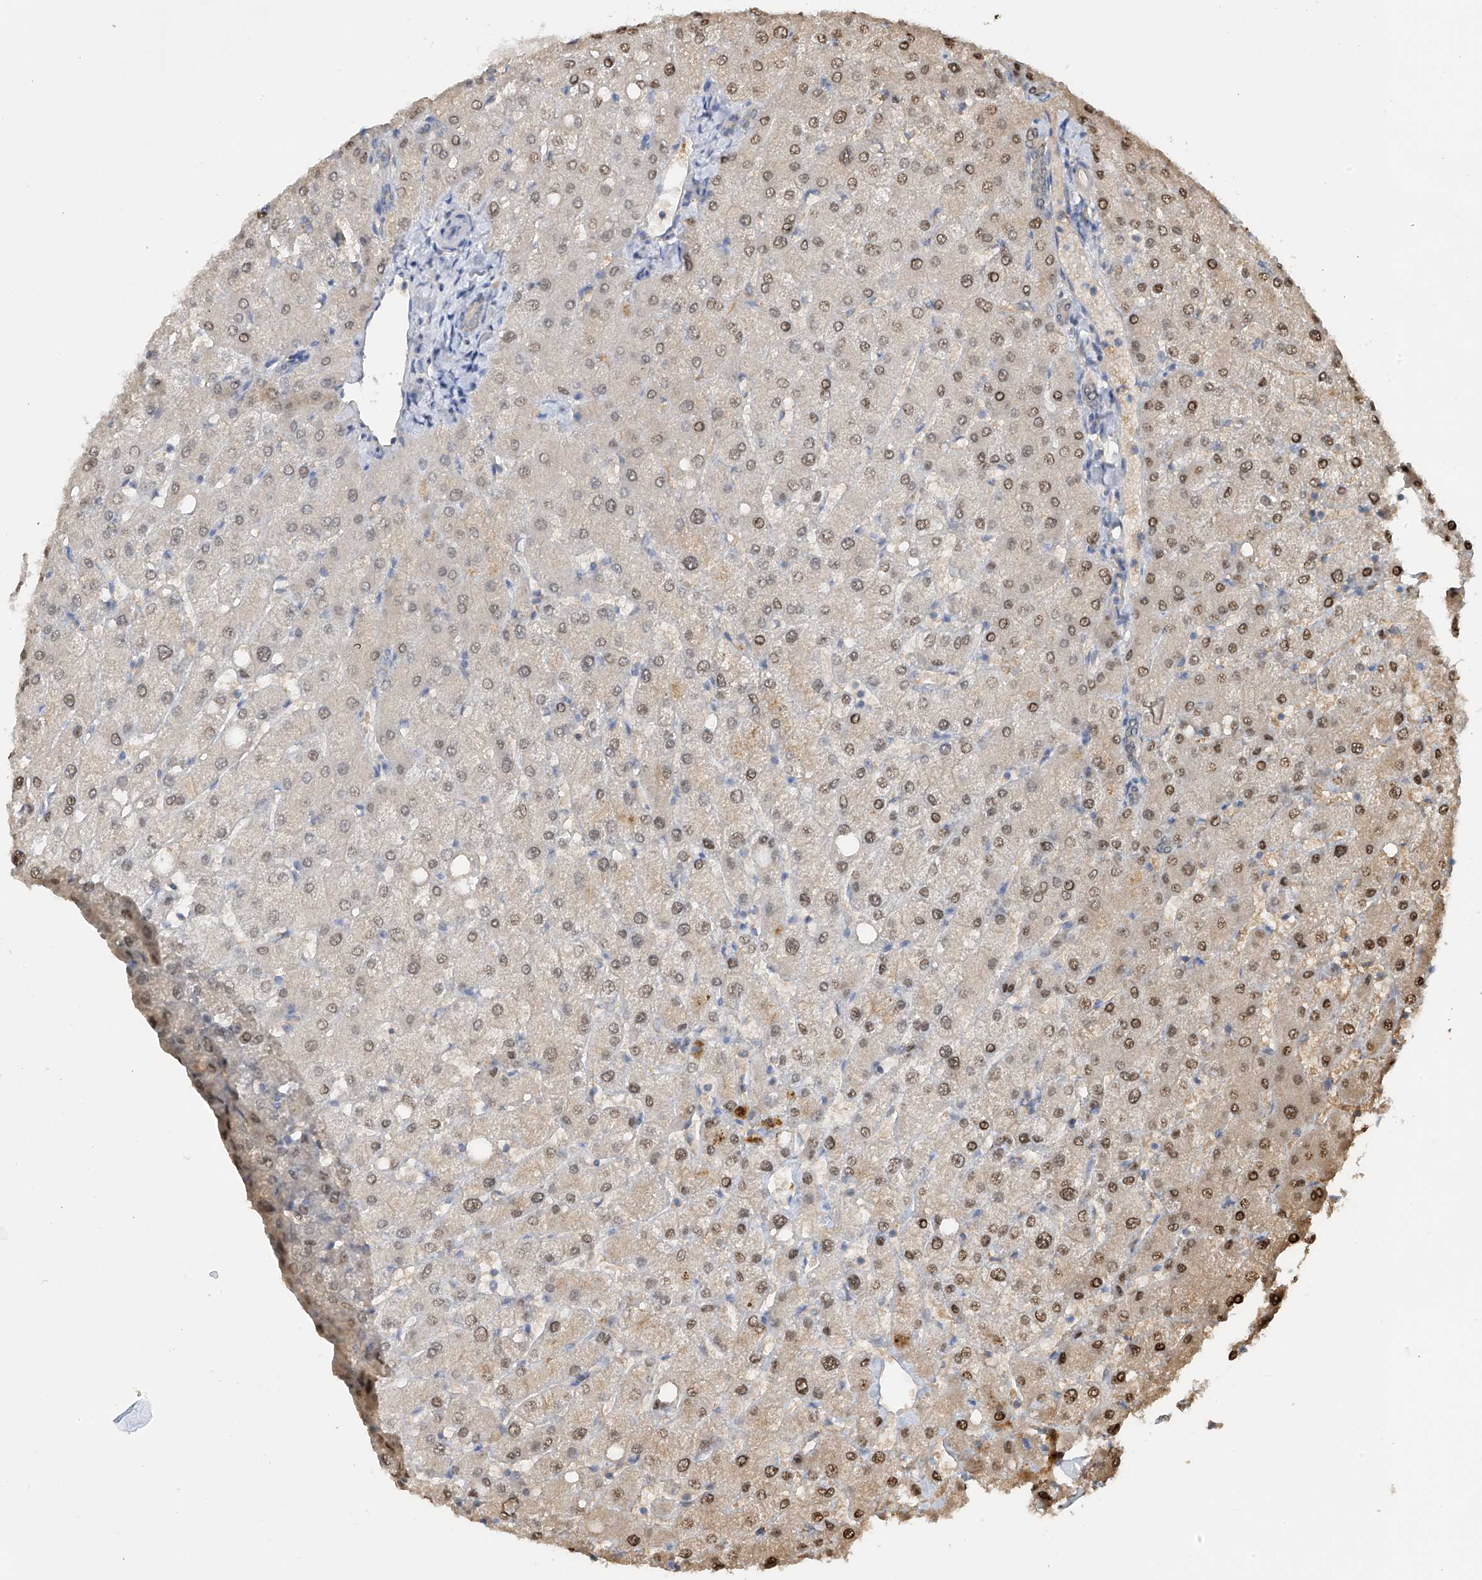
{"staining": {"intensity": "negative", "quantity": "none", "location": "none"}, "tissue": "liver", "cell_type": "Cholangiocytes", "image_type": "normal", "snomed": [{"axis": "morphology", "description": "Normal tissue, NOS"}, {"axis": "topography", "description": "Liver"}], "caption": "DAB (3,3'-diaminobenzidine) immunohistochemical staining of normal liver exhibits no significant staining in cholangiocytes.", "gene": "PMM1", "patient": {"sex": "female", "age": 54}}